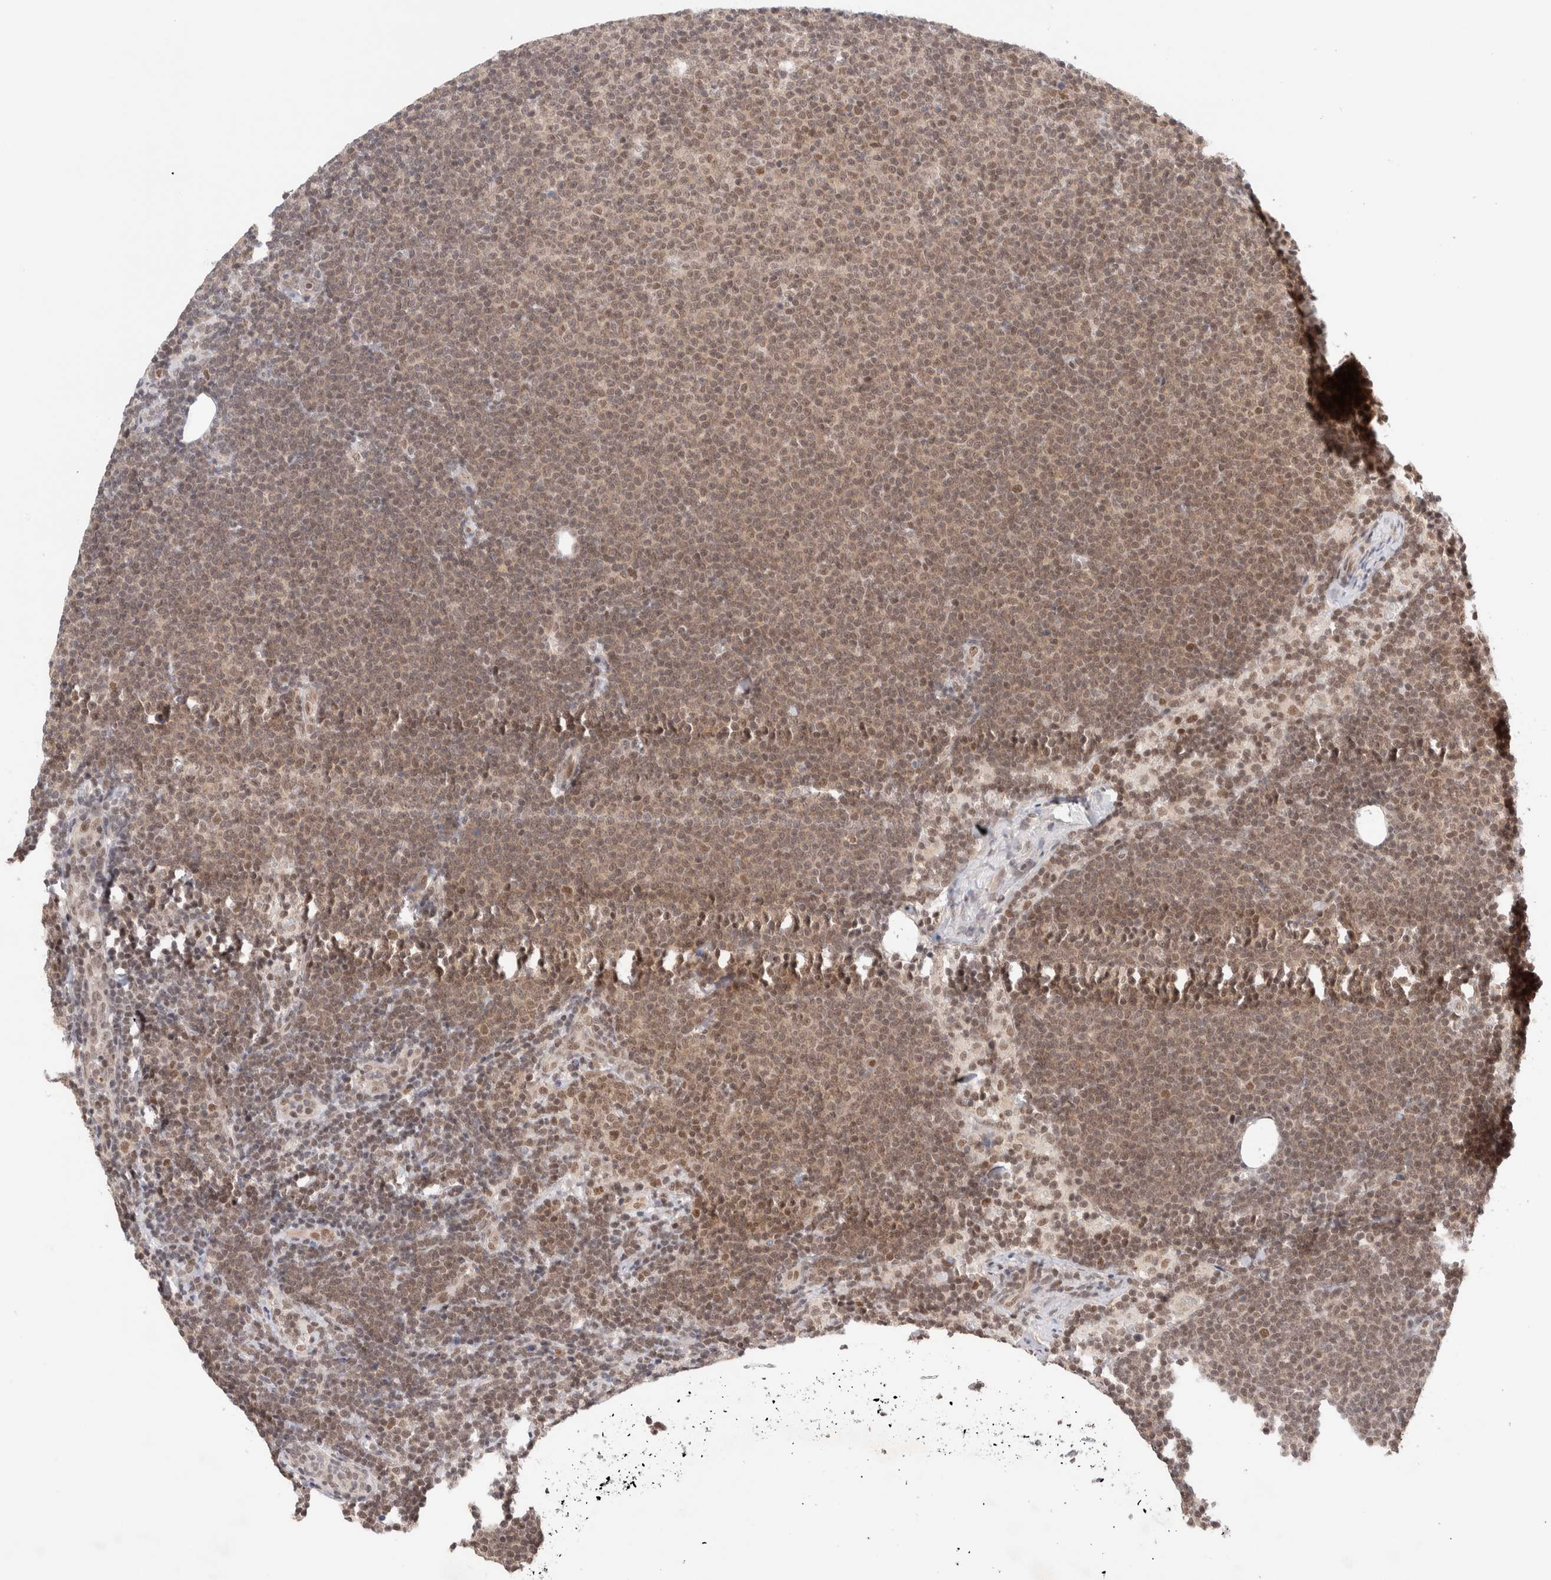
{"staining": {"intensity": "weak", "quantity": "25%-75%", "location": "cytoplasmic/membranous,nuclear"}, "tissue": "lymphoma", "cell_type": "Tumor cells", "image_type": "cancer", "snomed": [{"axis": "morphology", "description": "Malignant lymphoma, non-Hodgkin's type, Low grade"}, {"axis": "topography", "description": "Lymph node"}], "caption": "Immunohistochemistry of lymphoma shows low levels of weak cytoplasmic/membranous and nuclear staining in approximately 25%-75% of tumor cells. (DAB = brown stain, brightfield microscopy at high magnification).", "gene": "GATAD2A", "patient": {"sex": "female", "age": 53}}